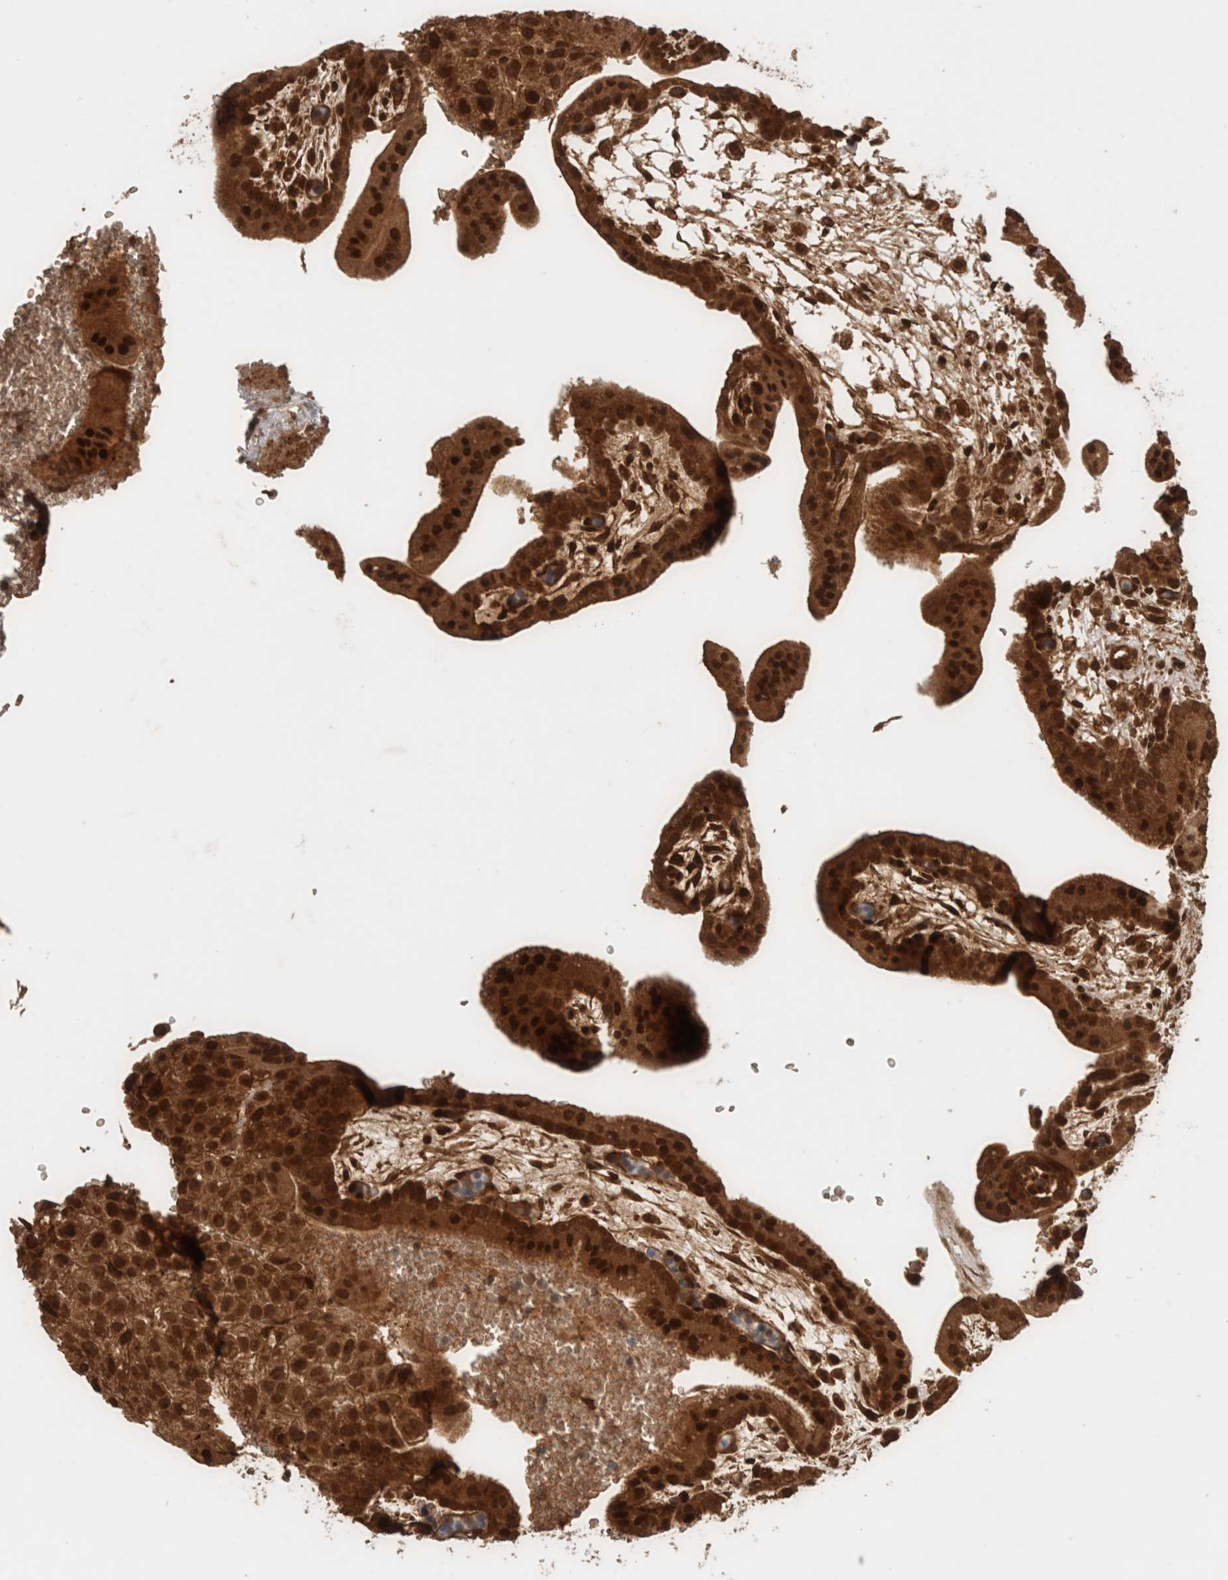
{"staining": {"intensity": "strong", "quantity": ">75%", "location": "cytoplasmic/membranous,nuclear"}, "tissue": "placenta", "cell_type": "Decidual cells", "image_type": "normal", "snomed": [{"axis": "morphology", "description": "Normal tissue, NOS"}, {"axis": "topography", "description": "Placenta"}], "caption": "This histopathology image shows immunohistochemistry (IHC) staining of unremarkable placenta, with high strong cytoplasmic/membranous,nuclear staining in approximately >75% of decidual cells.", "gene": "CNTROB", "patient": {"sex": "female", "age": 35}}